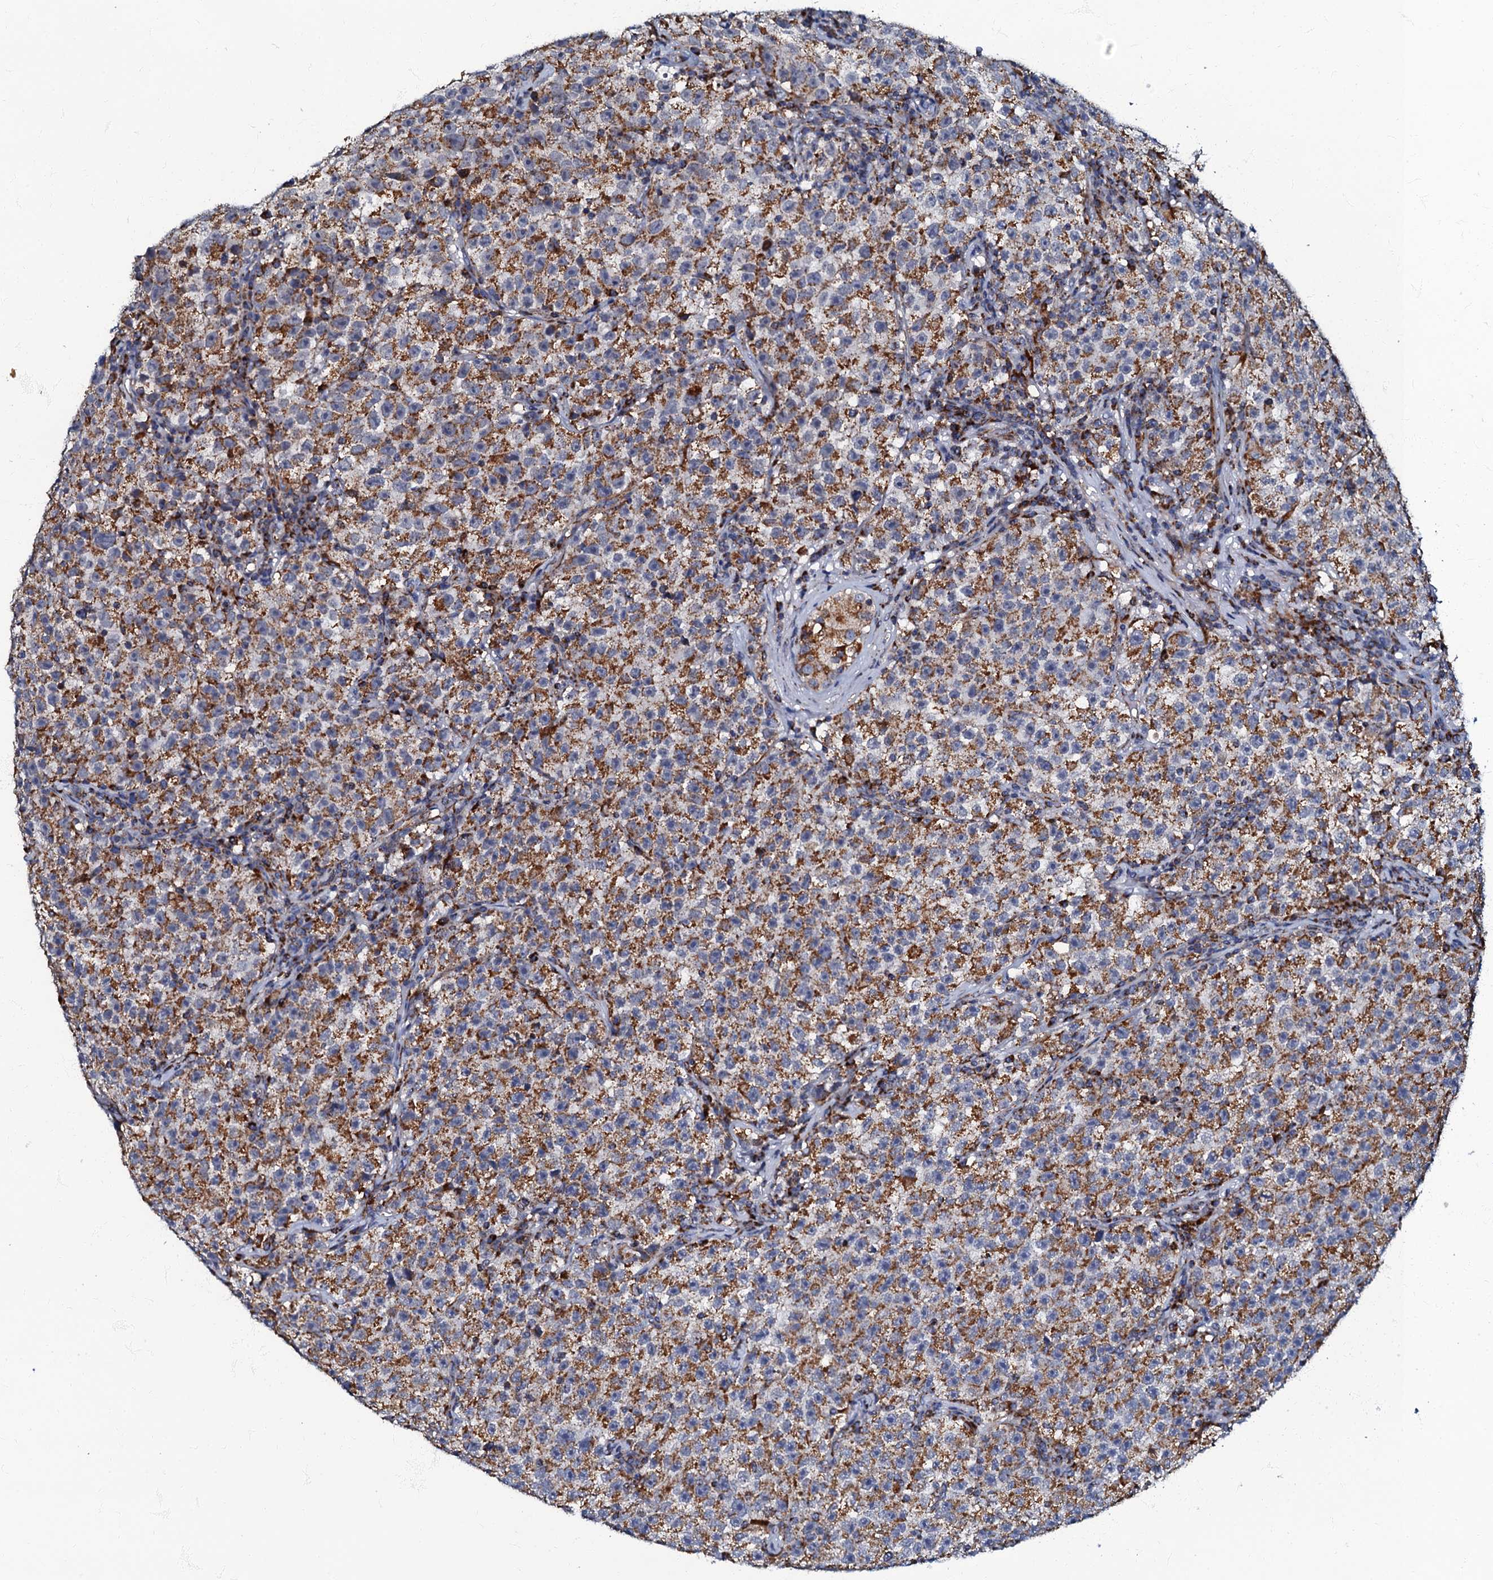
{"staining": {"intensity": "moderate", "quantity": ">75%", "location": "cytoplasmic/membranous"}, "tissue": "testis cancer", "cell_type": "Tumor cells", "image_type": "cancer", "snomed": [{"axis": "morphology", "description": "Seminoma, NOS"}, {"axis": "topography", "description": "Testis"}], "caption": "A brown stain shows moderate cytoplasmic/membranous staining of a protein in testis cancer (seminoma) tumor cells. (DAB IHC with brightfield microscopy, high magnification).", "gene": "NDUFA12", "patient": {"sex": "male", "age": 22}}